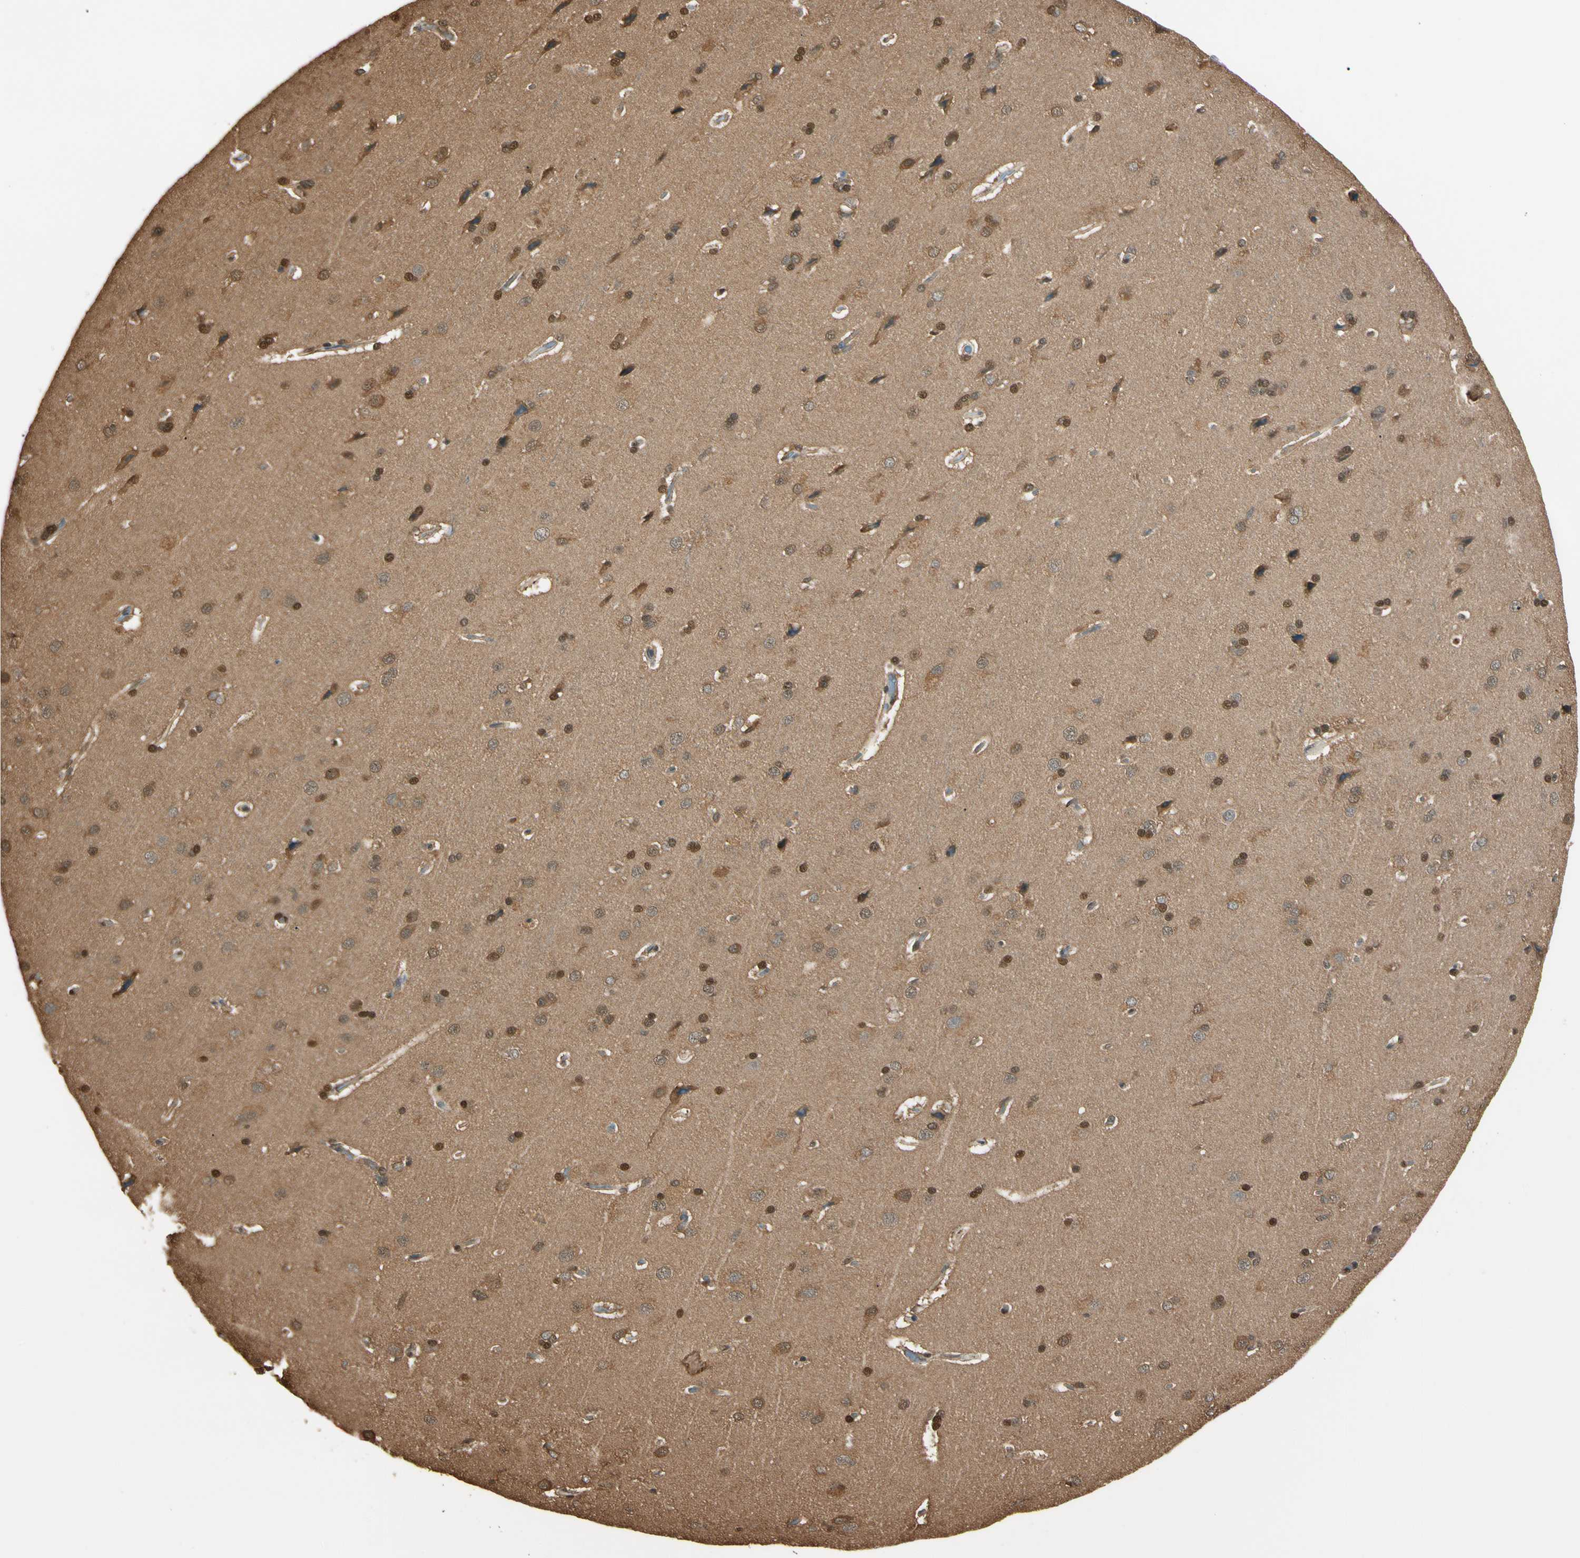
{"staining": {"intensity": "weak", "quantity": ">75%", "location": "cytoplasmic/membranous,nuclear"}, "tissue": "cerebral cortex", "cell_type": "Endothelial cells", "image_type": "normal", "snomed": [{"axis": "morphology", "description": "Normal tissue, NOS"}, {"axis": "topography", "description": "Cerebral cortex"}], "caption": "Immunohistochemistry (IHC) micrograph of benign cerebral cortex stained for a protein (brown), which demonstrates low levels of weak cytoplasmic/membranous,nuclear staining in approximately >75% of endothelial cells.", "gene": "PNCK", "patient": {"sex": "male", "age": 62}}